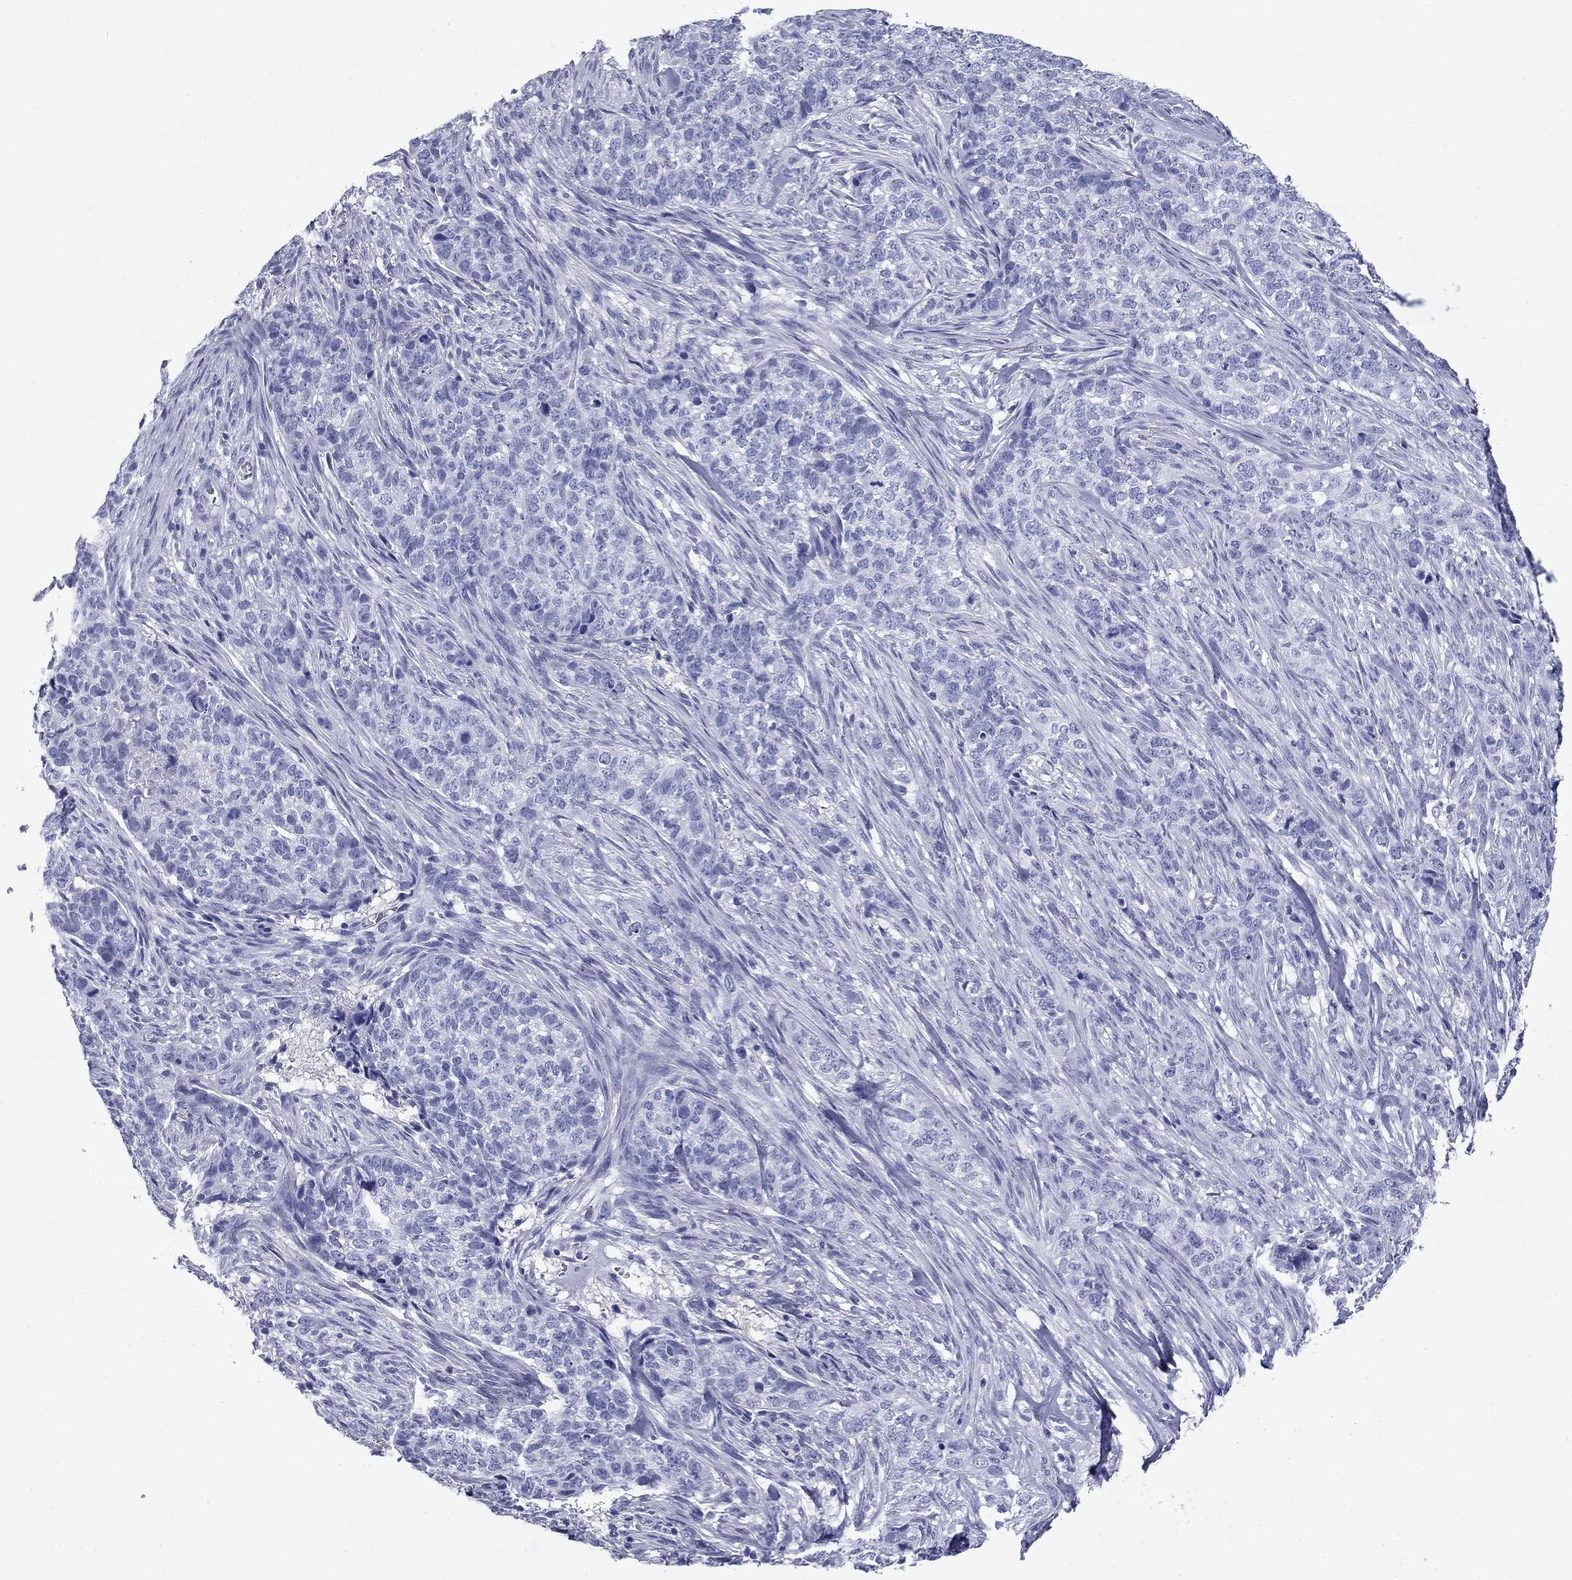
{"staining": {"intensity": "negative", "quantity": "none", "location": "none"}, "tissue": "skin cancer", "cell_type": "Tumor cells", "image_type": "cancer", "snomed": [{"axis": "morphology", "description": "Basal cell carcinoma"}, {"axis": "topography", "description": "Skin"}], "caption": "The immunohistochemistry micrograph has no significant positivity in tumor cells of skin cancer tissue.", "gene": "NPPA", "patient": {"sex": "female", "age": 69}}